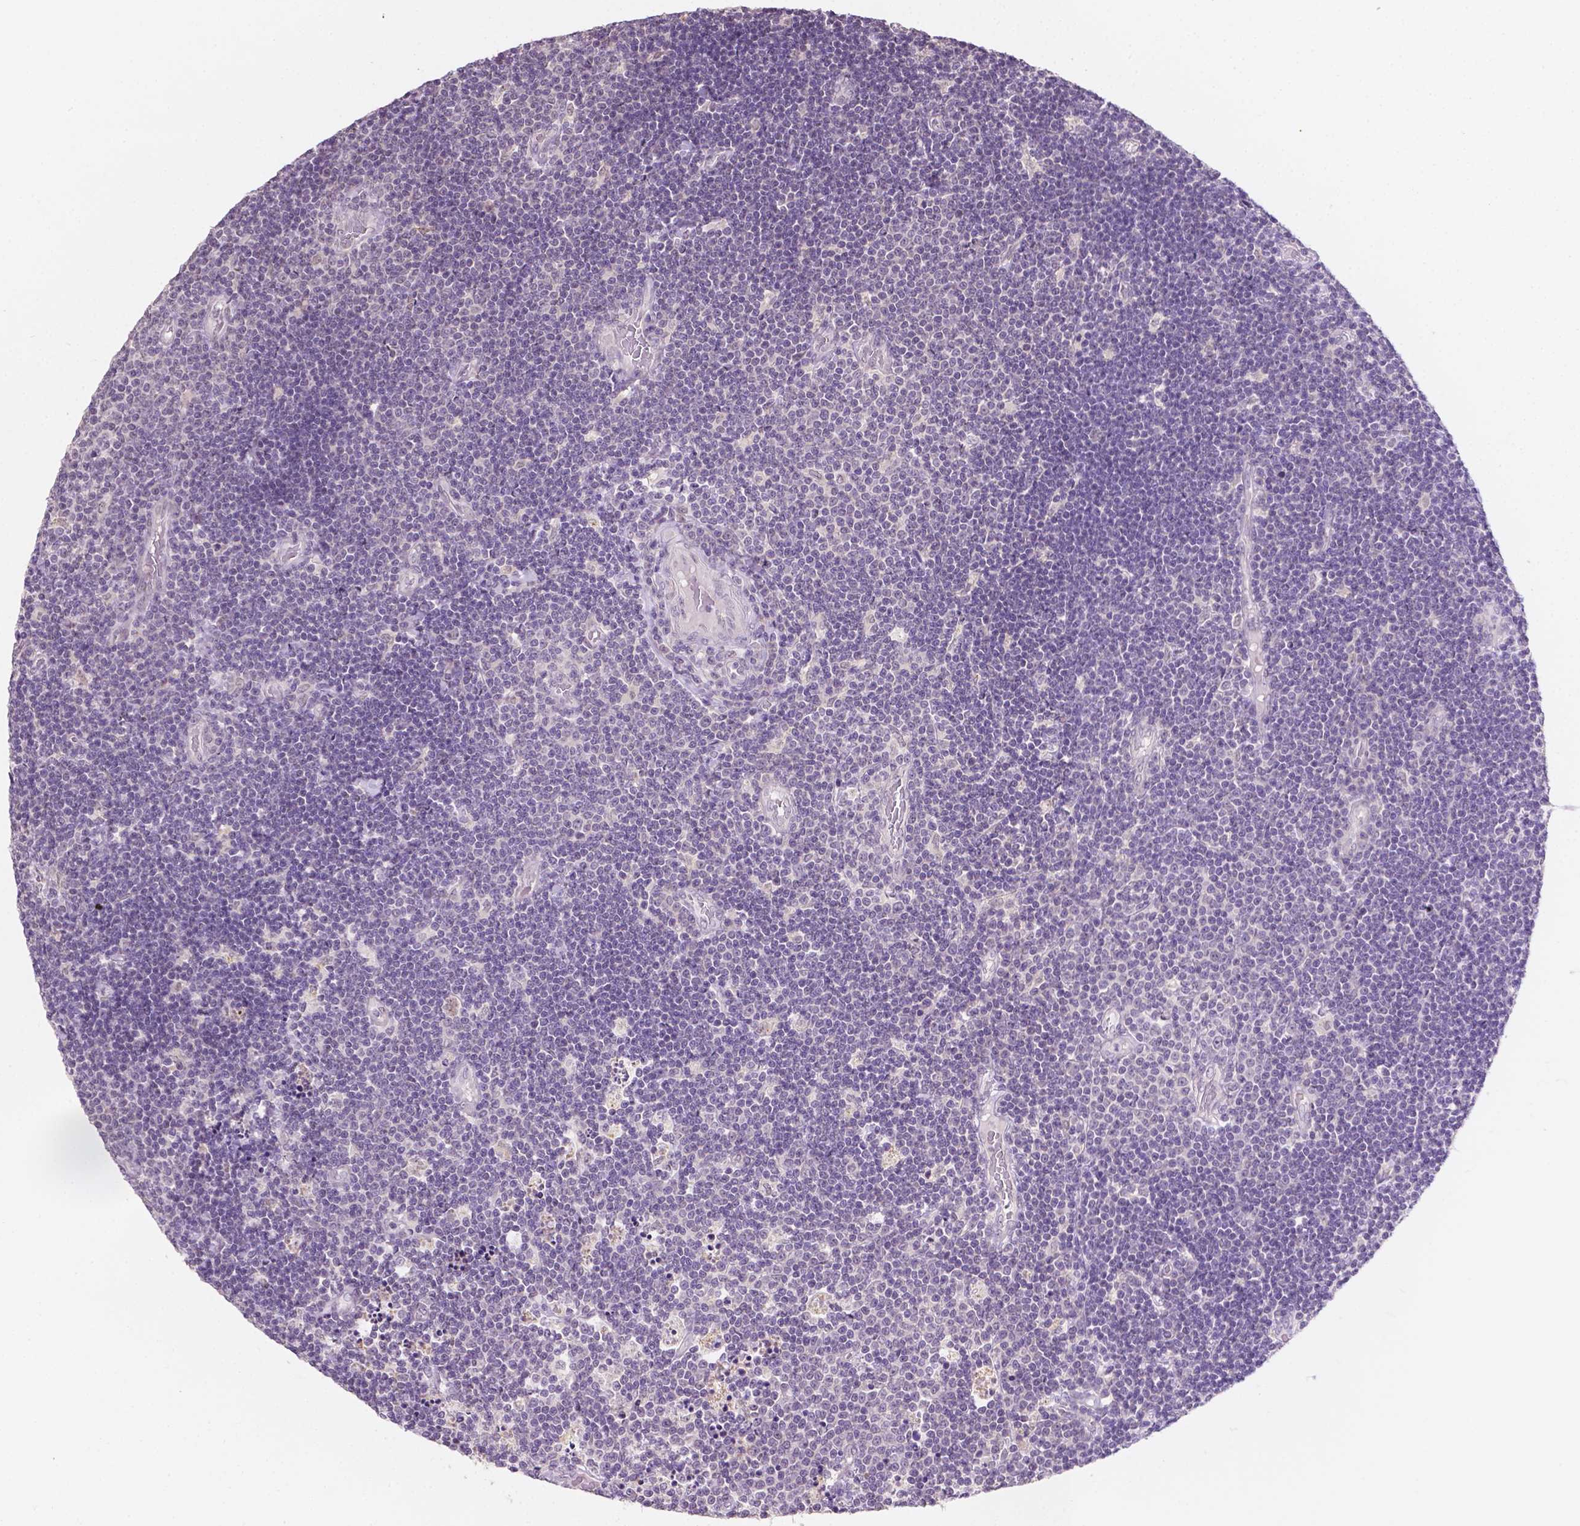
{"staining": {"intensity": "negative", "quantity": "none", "location": "none"}, "tissue": "lymphoma", "cell_type": "Tumor cells", "image_type": "cancer", "snomed": [{"axis": "morphology", "description": "Malignant lymphoma, non-Hodgkin's type, Low grade"}, {"axis": "topography", "description": "Brain"}], "caption": "IHC of lymphoma demonstrates no staining in tumor cells. (Immunohistochemistry (ihc), brightfield microscopy, high magnification).", "gene": "SHLD3", "patient": {"sex": "female", "age": 66}}